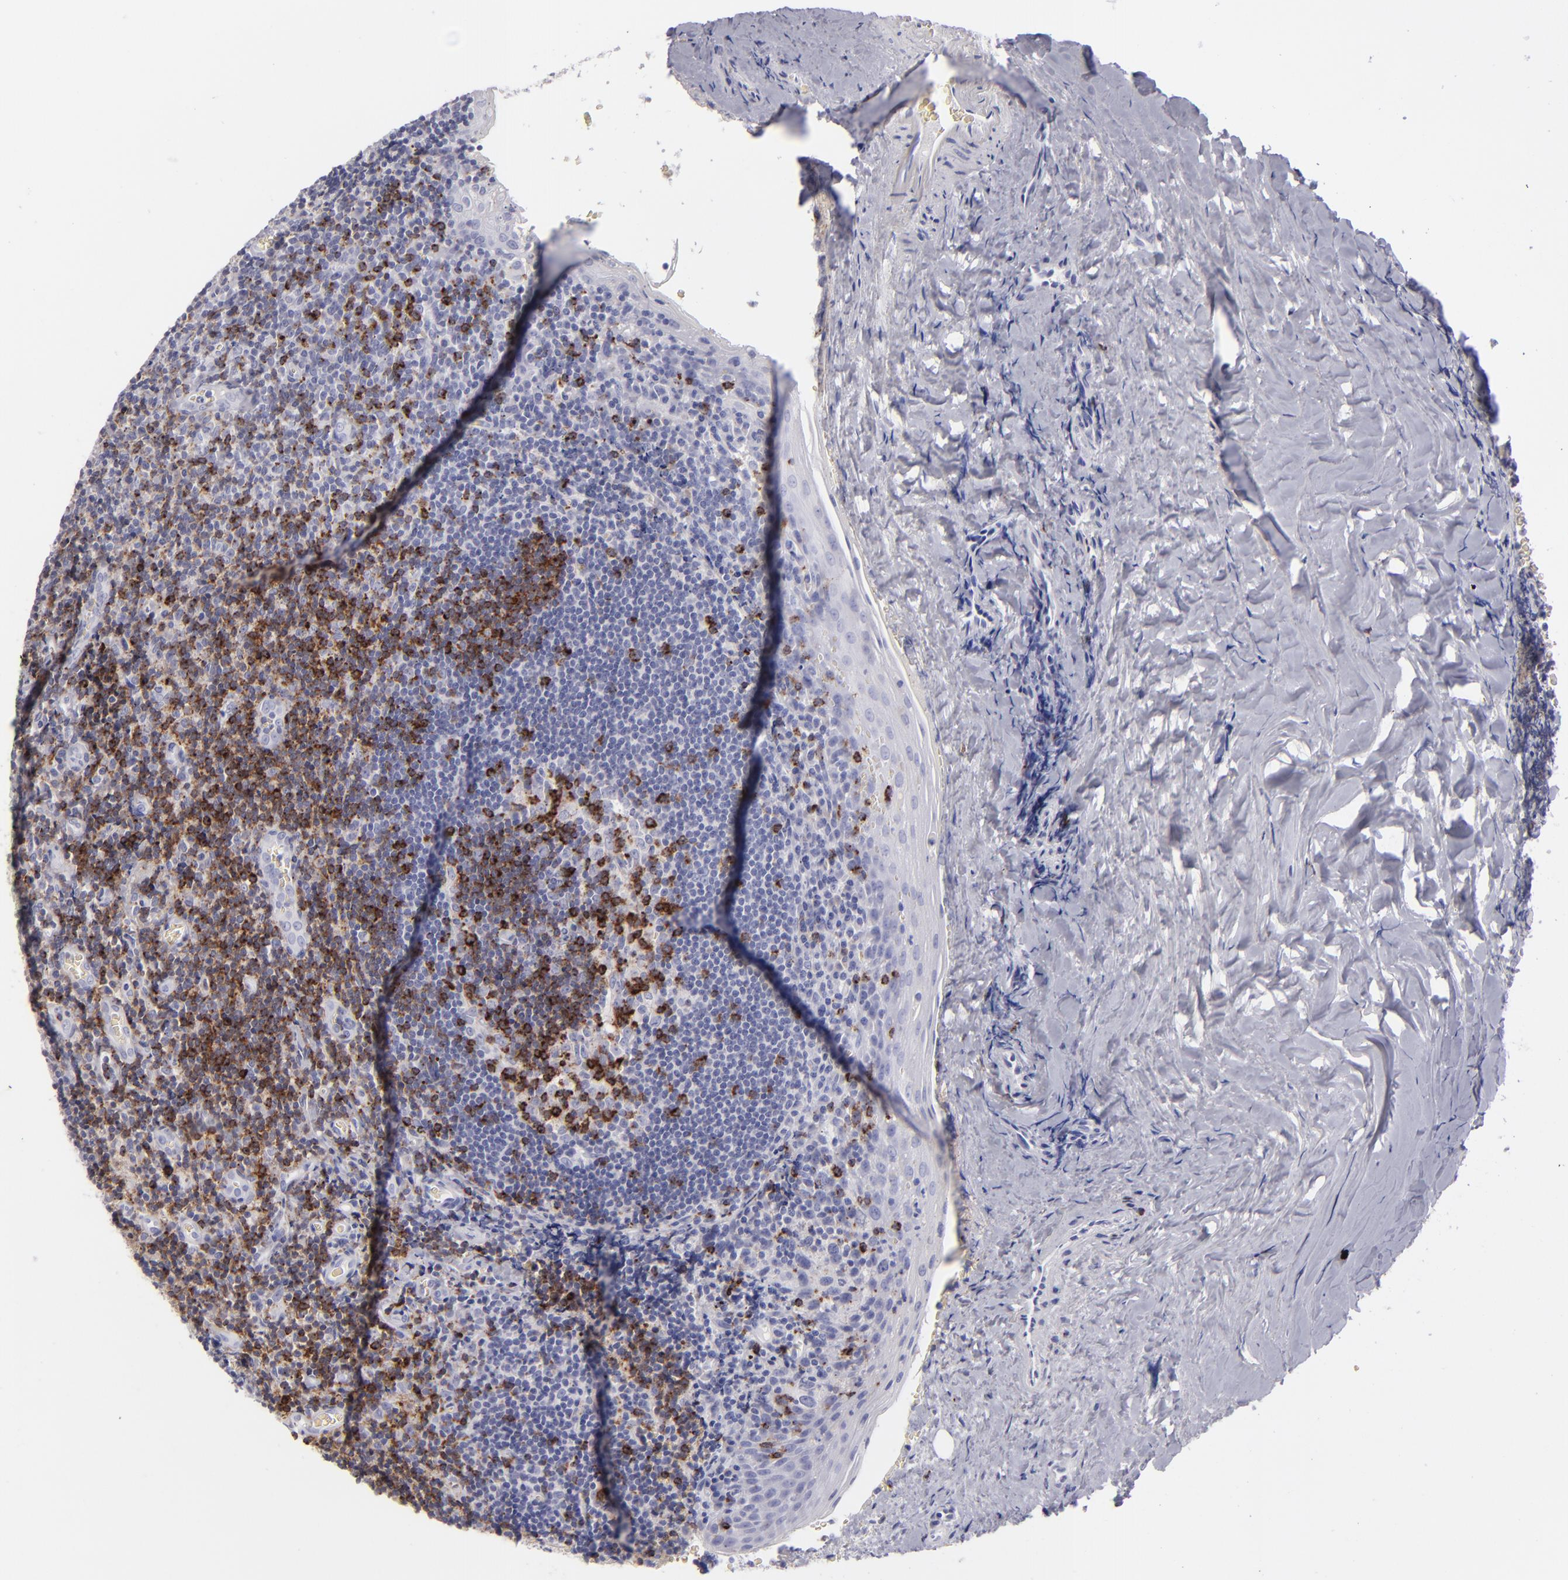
{"staining": {"intensity": "moderate", "quantity": "<25%", "location": "cytoplasmic/membranous"}, "tissue": "tonsil", "cell_type": "Germinal center cells", "image_type": "normal", "snomed": [{"axis": "morphology", "description": "Normal tissue, NOS"}, {"axis": "topography", "description": "Tonsil"}], "caption": "An immunohistochemistry image of unremarkable tissue is shown. Protein staining in brown highlights moderate cytoplasmic/membranous positivity in tonsil within germinal center cells.", "gene": "CD2", "patient": {"sex": "male", "age": 20}}